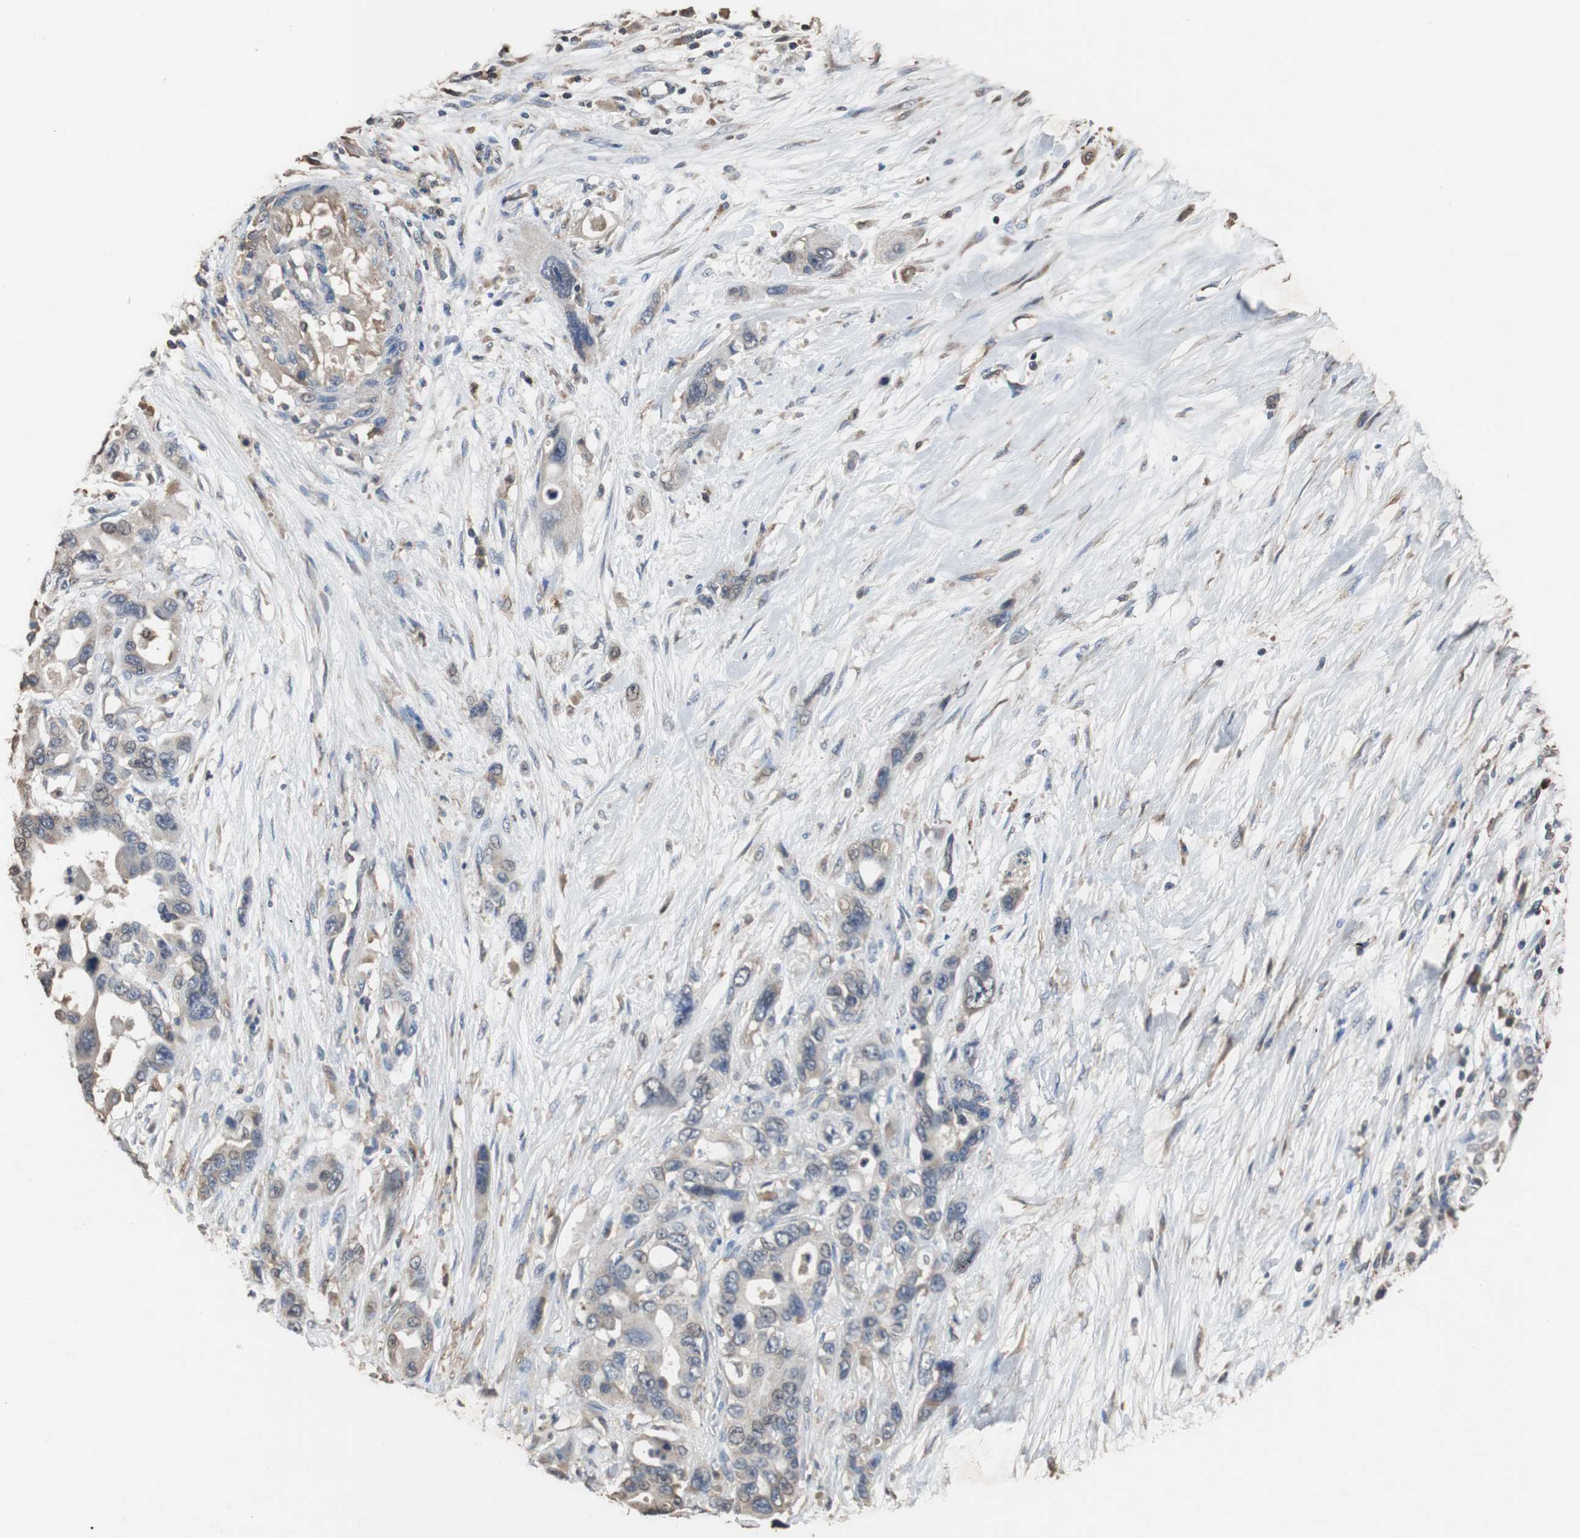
{"staining": {"intensity": "weak", "quantity": "25%-75%", "location": "cytoplasmic/membranous"}, "tissue": "pancreatic cancer", "cell_type": "Tumor cells", "image_type": "cancer", "snomed": [{"axis": "morphology", "description": "Adenocarcinoma, NOS"}, {"axis": "topography", "description": "Pancreas"}], "caption": "Weak cytoplasmic/membranous positivity is seen in about 25%-75% of tumor cells in pancreatic cancer. The protein of interest is shown in brown color, while the nuclei are stained blue.", "gene": "SCIMP", "patient": {"sex": "male", "age": 46}}